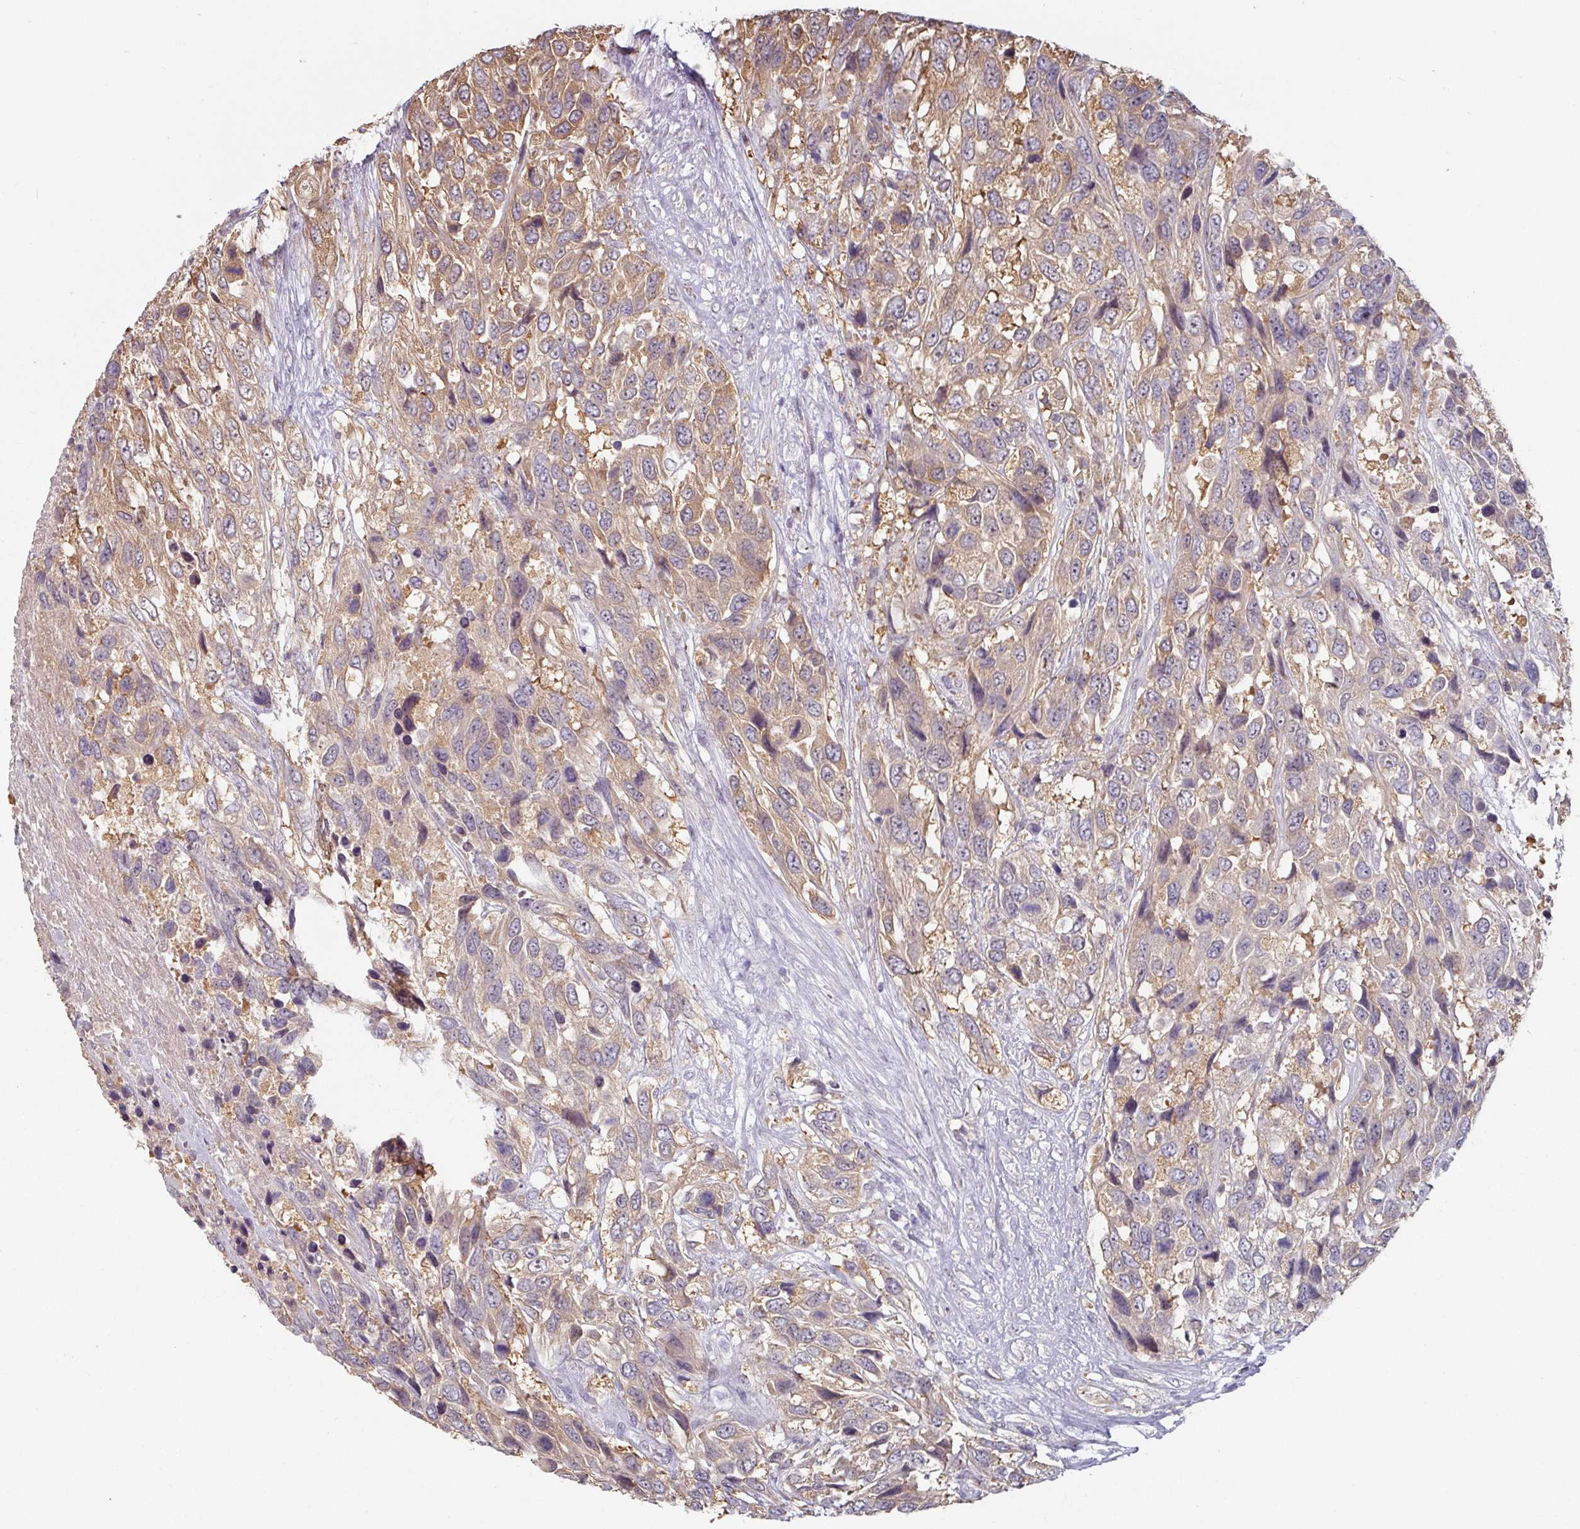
{"staining": {"intensity": "moderate", "quantity": ">75%", "location": "cytoplasmic/membranous"}, "tissue": "urothelial cancer", "cell_type": "Tumor cells", "image_type": "cancer", "snomed": [{"axis": "morphology", "description": "Urothelial carcinoma, High grade"}, {"axis": "topography", "description": "Urinary bladder"}], "caption": "Urothelial carcinoma (high-grade) stained with a protein marker exhibits moderate staining in tumor cells.", "gene": "ZBTB6", "patient": {"sex": "female", "age": 70}}